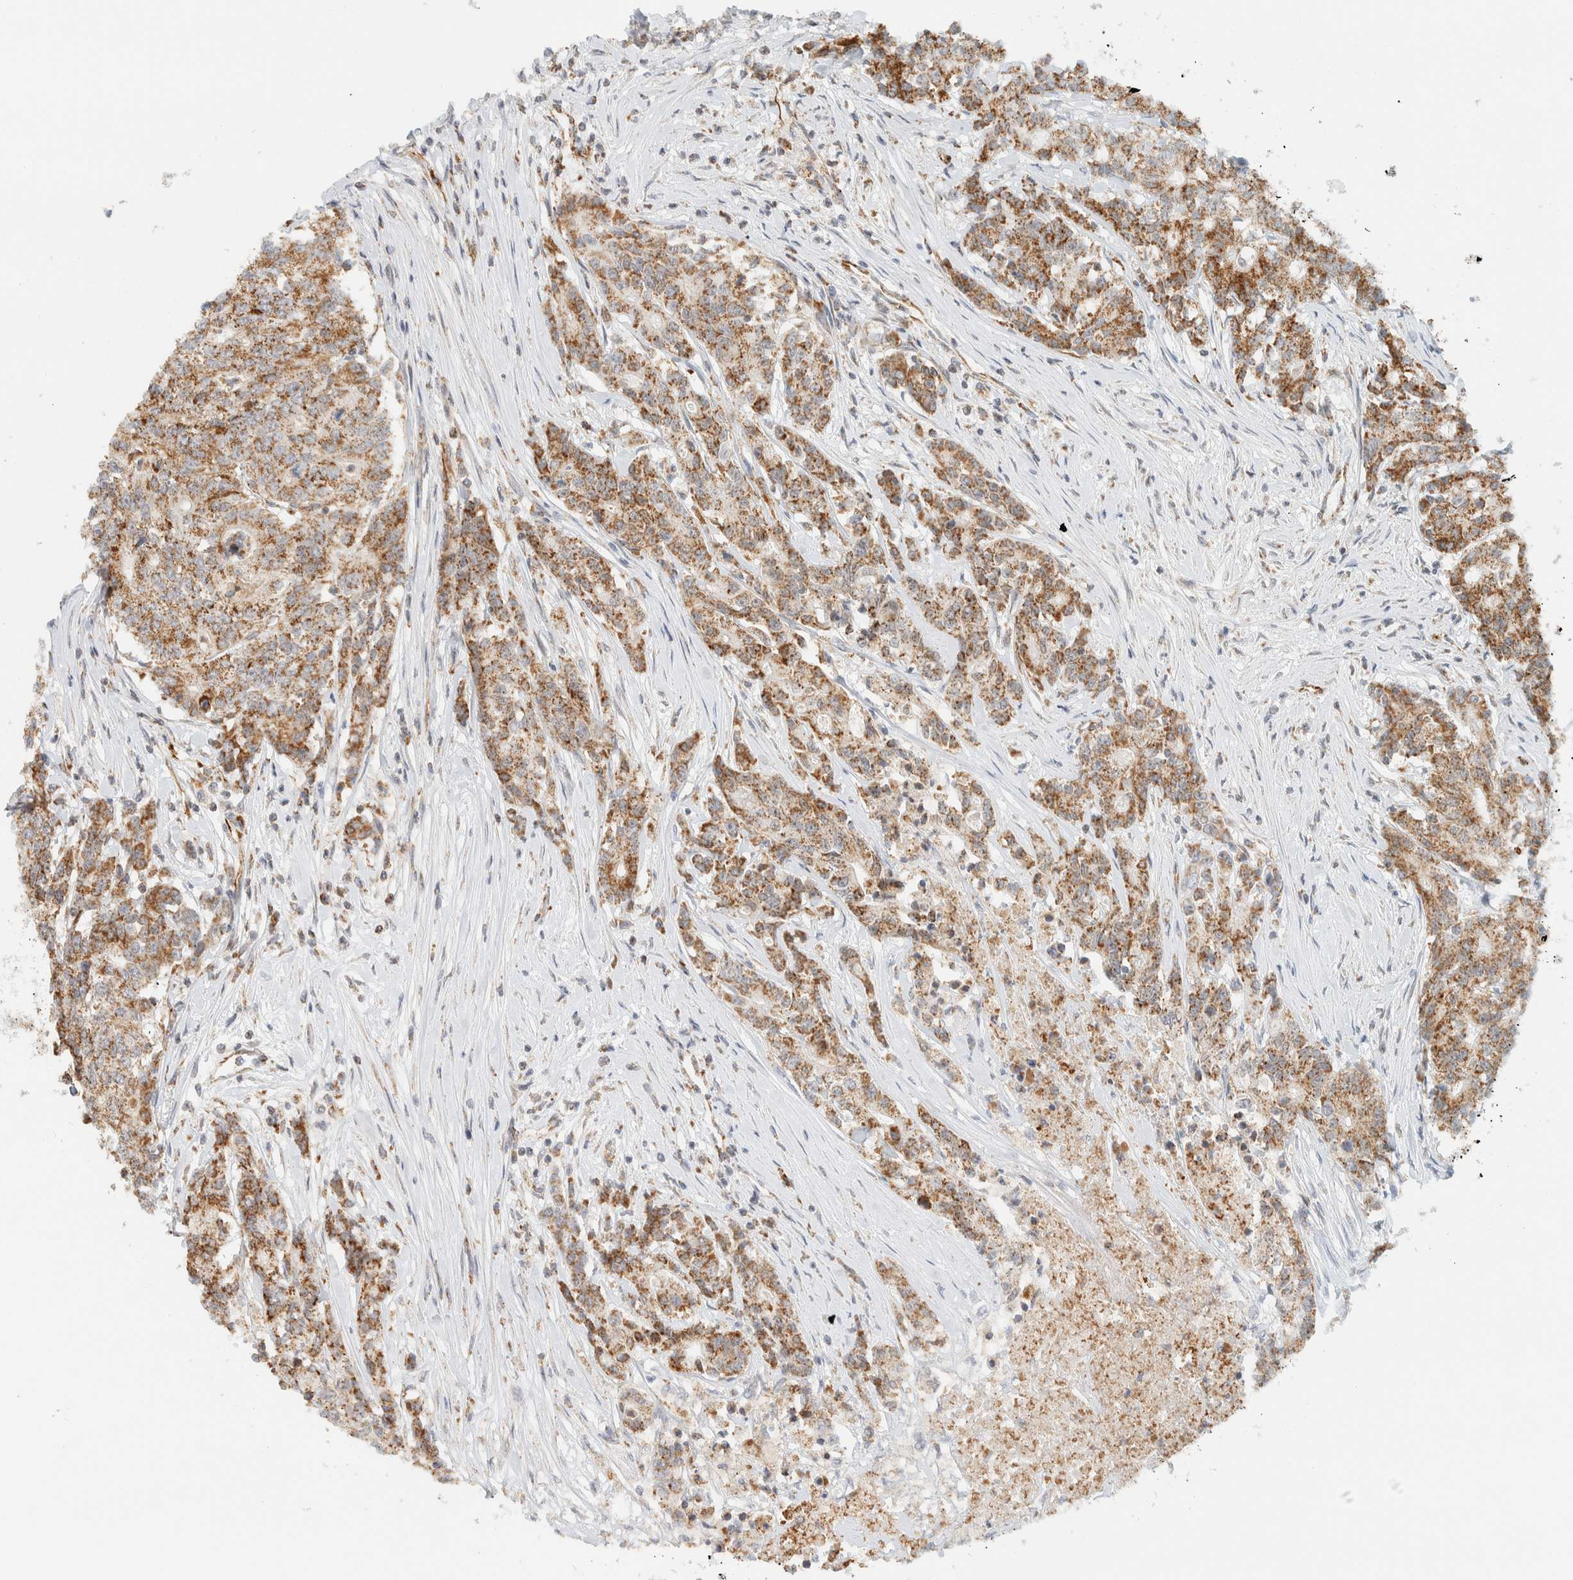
{"staining": {"intensity": "moderate", "quantity": ">75%", "location": "cytoplasmic/membranous"}, "tissue": "colorectal cancer", "cell_type": "Tumor cells", "image_type": "cancer", "snomed": [{"axis": "morphology", "description": "Adenocarcinoma, NOS"}, {"axis": "topography", "description": "Colon"}], "caption": "Human adenocarcinoma (colorectal) stained with a protein marker shows moderate staining in tumor cells.", "gene": "KIFAP3", "patient": {"sex": "female", "age": 77}}